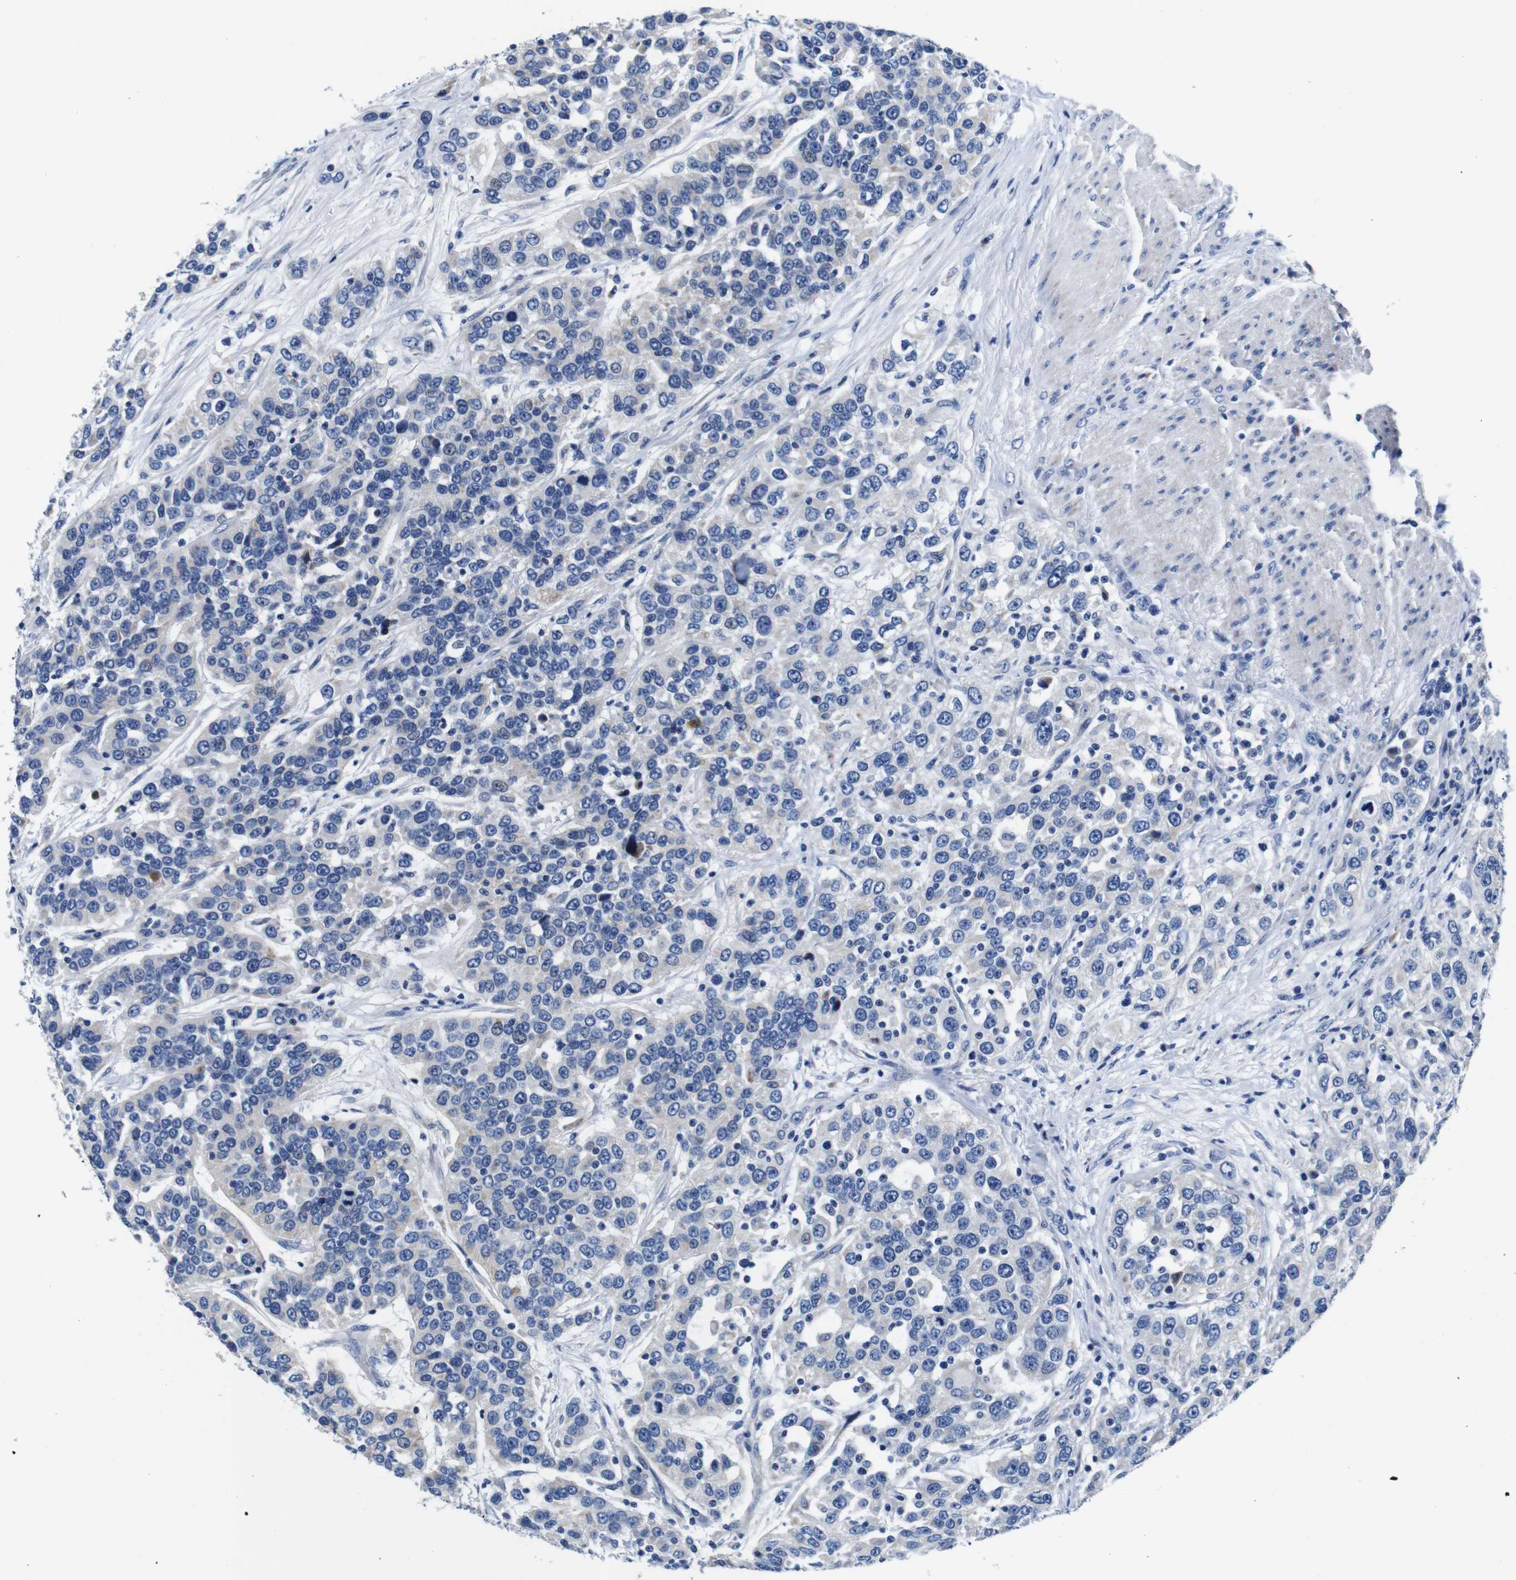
{"staining": {"intensity": "negative", "quantity": "none", "location": "none"}, "tissue": "urothelial cancer", "cell_type": "Tumor cells", "image_type": "cancer", "snomed": [{"axis": "morphology", "description": "Urothelial carcinoma, High grade"}, {"axis": "topography", "description": "Urinary bladder"}], "caption": "The histopathology image exhibits no significant staining in tumor cells of urothelial cancer. (DAB (3,3'-diaminobenzidine) IHC, high magnification).", "gene": "SNX19", "patient": {"sex": "female", "age": 80}}